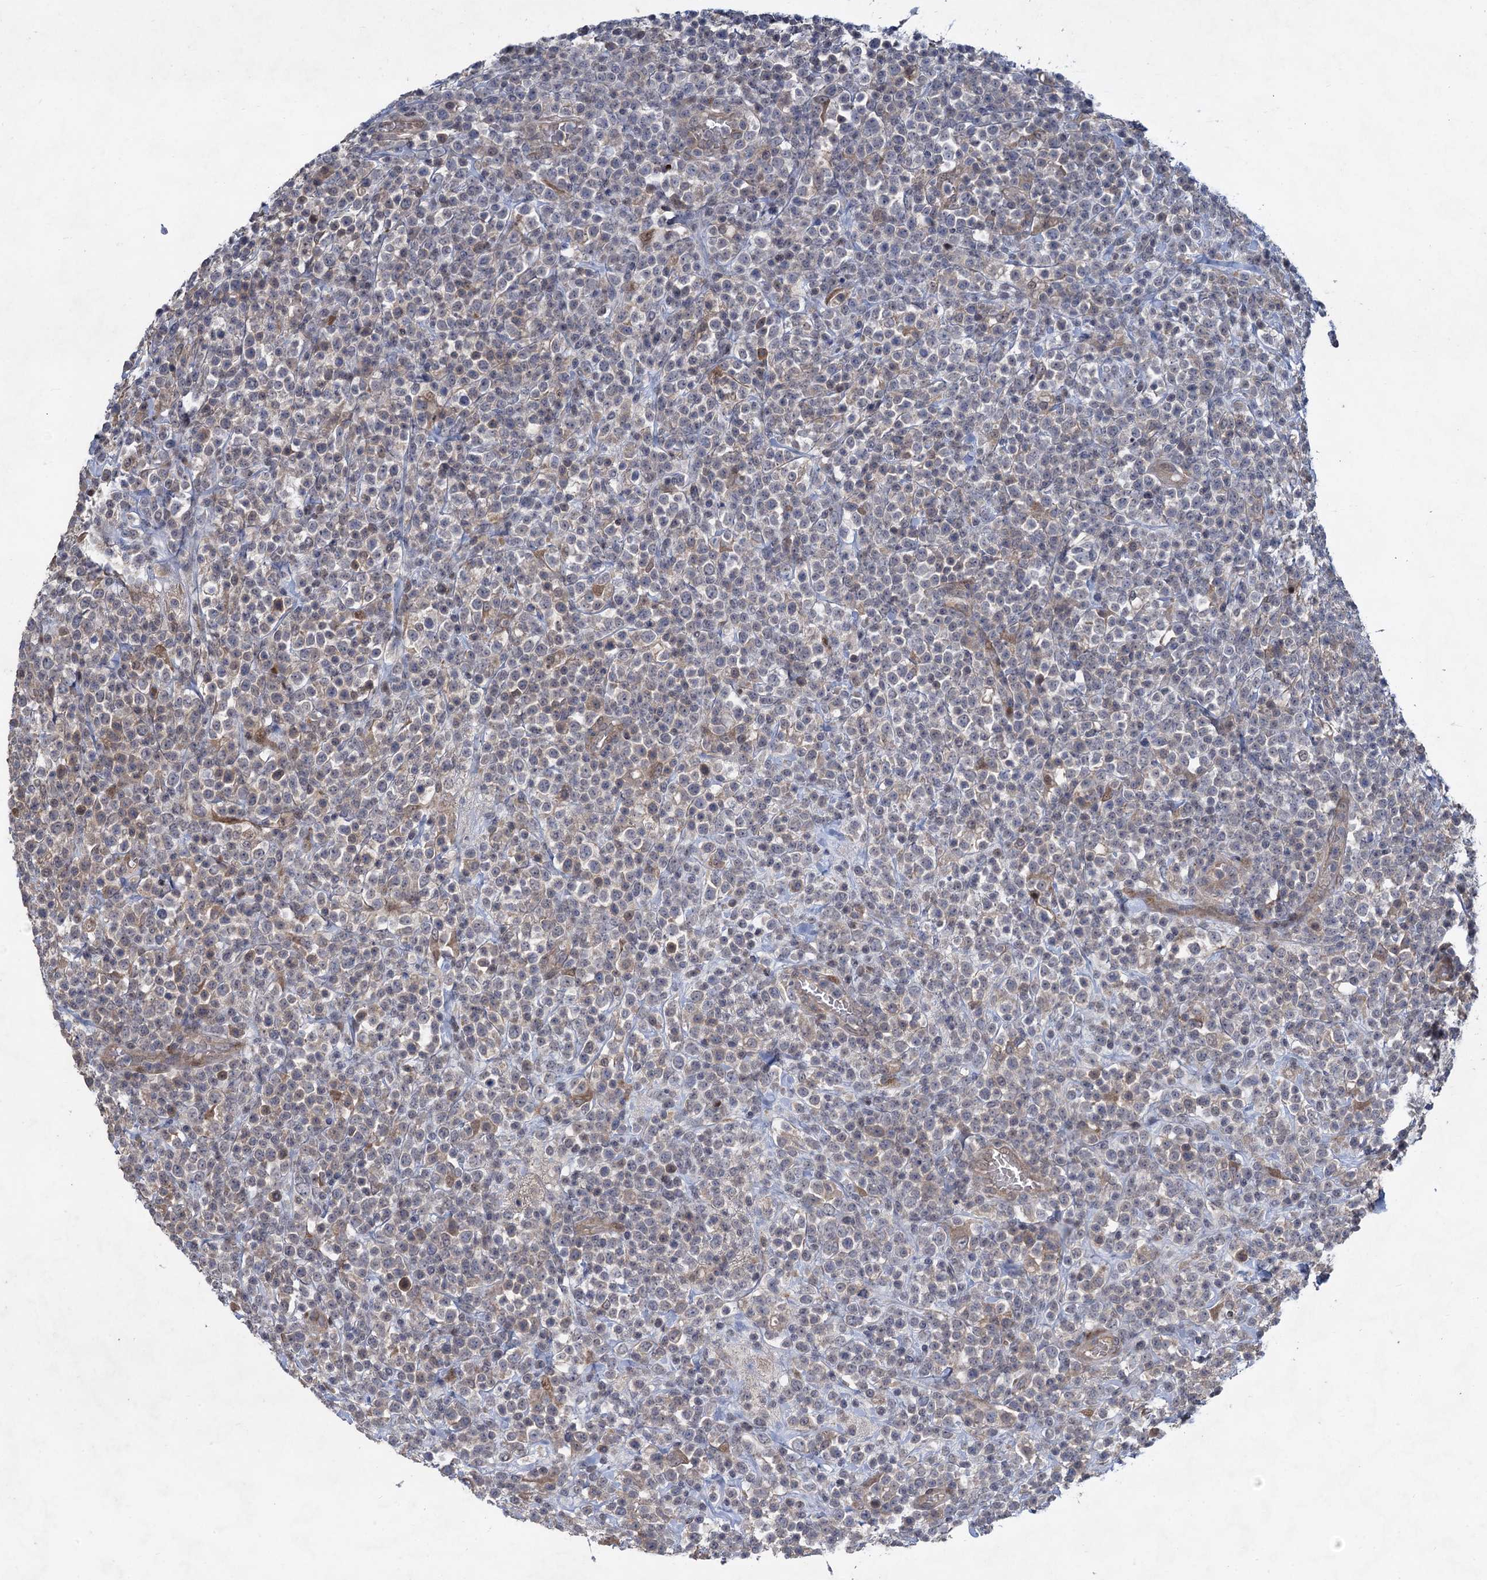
{"staining": {"intensity": "negative", "quantity": "none", "location": "none"}, "tissue": "lymphoma", "cell_type": "Tumor cells", "image_type": "cancer", "snomed": [{"axis": "morphology", "description": "Malignant lymphoma, non-Hodgkin's type, High grade"}, {"axis": "topography", "description": "Colon"}], "caption": "Human lymphoma stained for a protein using immunohistochemistry (IHC) shows no expression in tumor cells.", "gene": "NUDT22", "patient": {"sex": "female", "age": 53}}